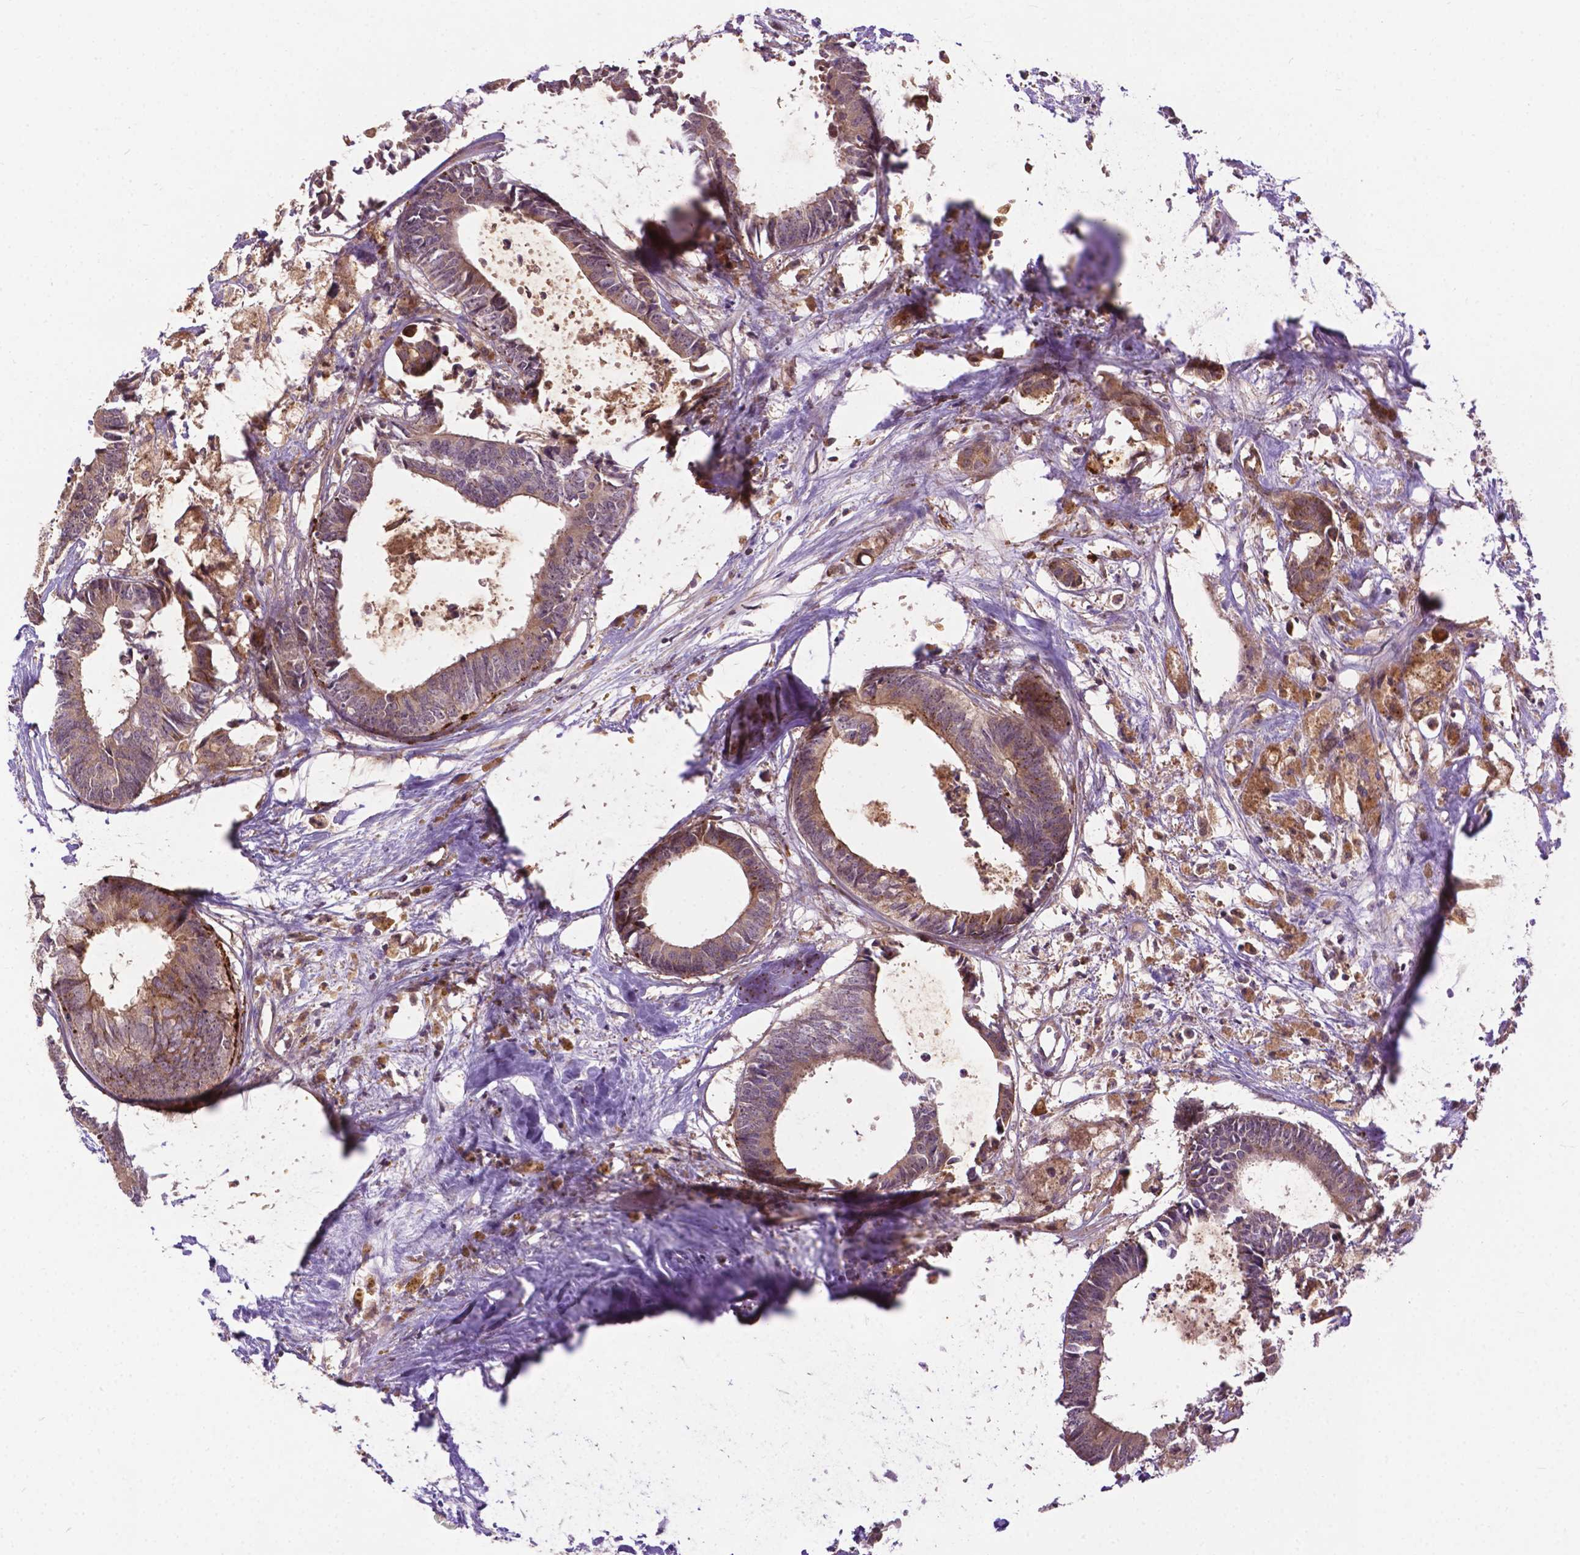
{"staining": {"intensity": "moderate", "quantity": "25%-75%", "location": "cytoplasmic/membranous"}, "tissue": "colorectal cancer", "cell_type": "Tumor cells", "image_type": "cancer", "snomed": [{"axis": "morphology", "description": "Adenocarcinoma, NOS"}, {"axis": "topography", "description": "Colon"}, {"axis": "topography", "description": "Rectum"}], "caption": "Immunohistochemistry of human colorectal cancer reveals medium levels of moderate cytoplasmic/membranous positivity in about 25%-75% of tumor cells.", "gene": "PARP3", "patient": {"sex": "male", "age": 57}}